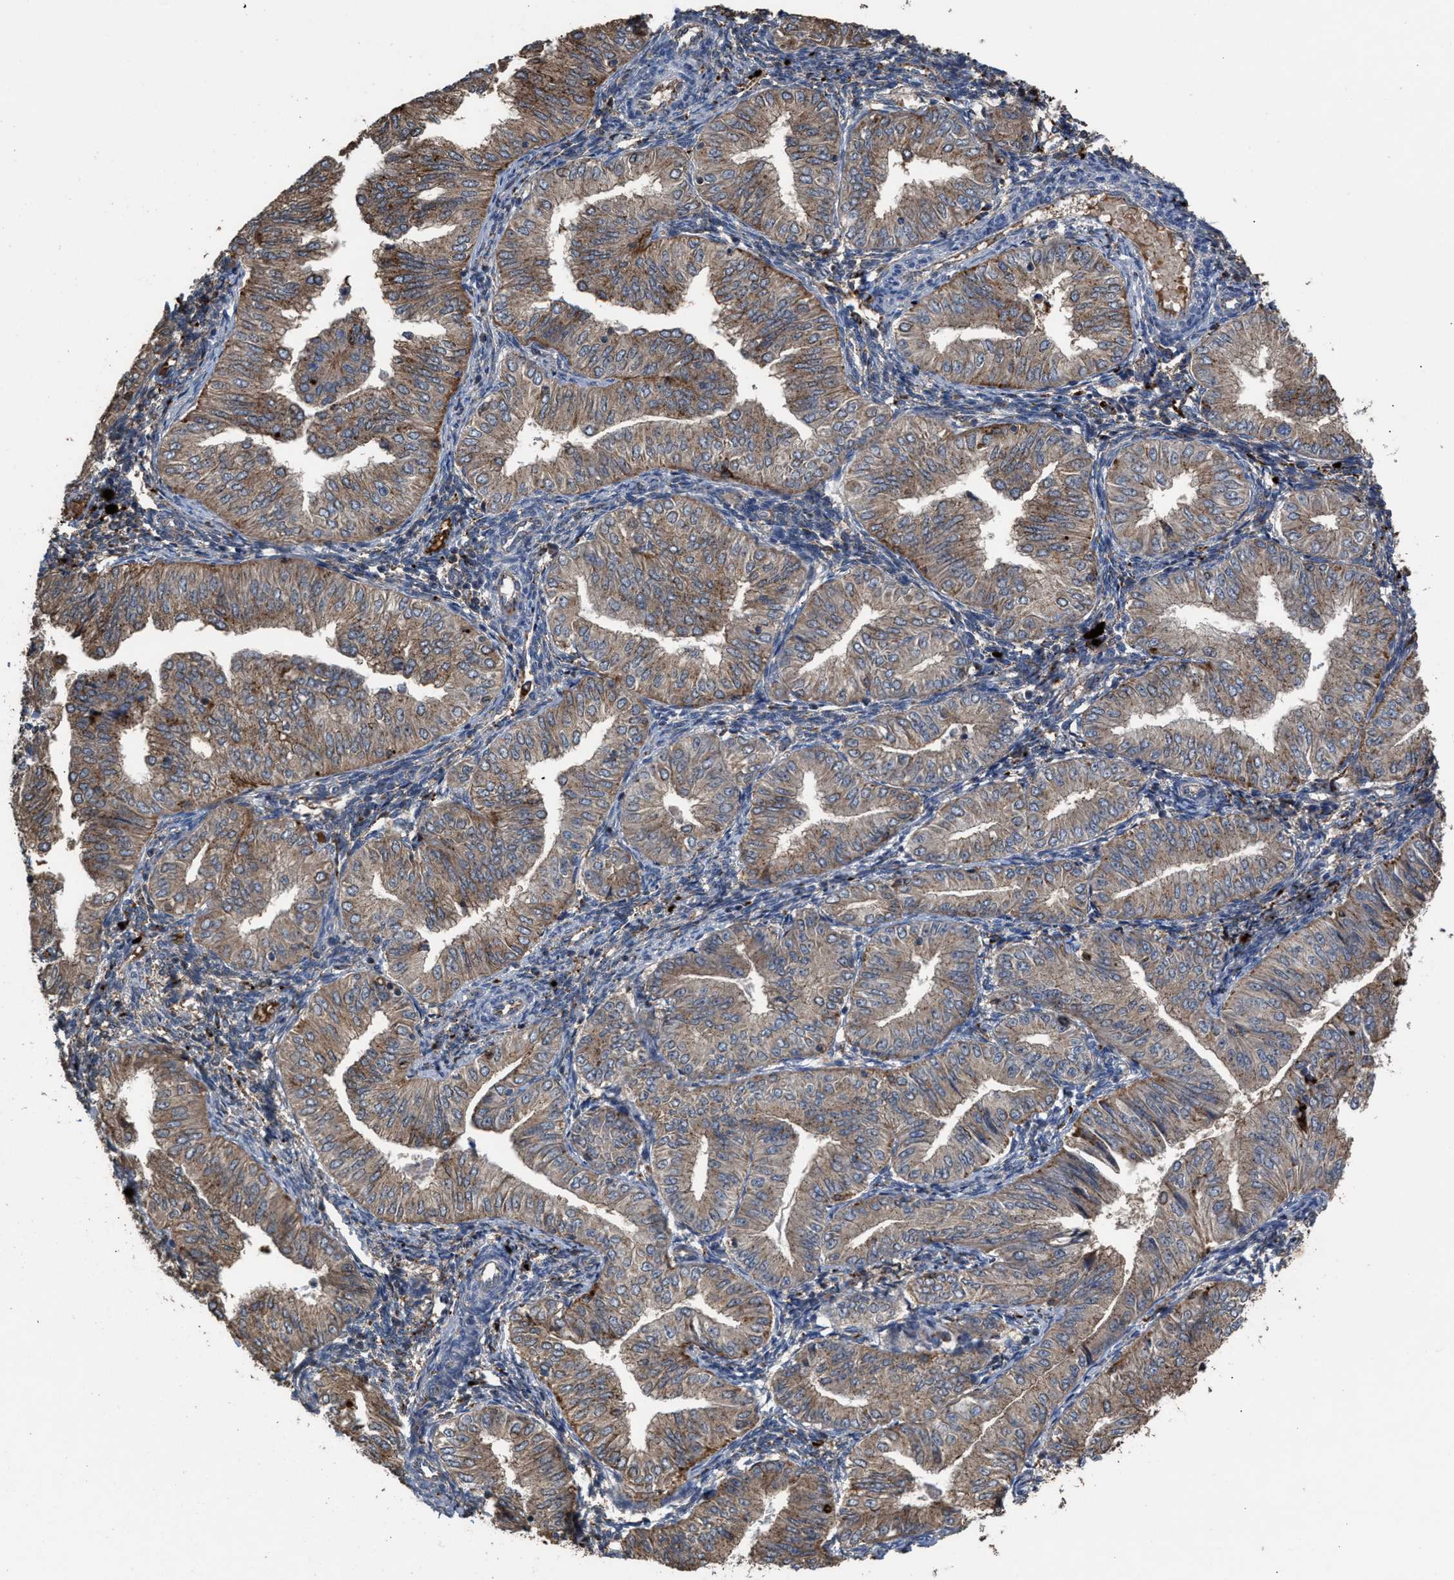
{"staining": {"intensity": "moderate", "quantity": ">75%", "location": "cytoplasmic/membranous"}, "tissue": "endometrial cancer", "cell_type": "Tumor cells", "image_type": "cancer", "snomed": [{"axis": "morphology", "description": "Normal tissue, NOS"}, {"axis": "morphology", "description": "Adenocarcinoma, NOS"}, {"axis": "topography", "description": "Endometrium"}], "caption": "An IHC micrograph of tumor tissue is shown. Protein staining in brown labels moderate cytoplasmic/membranous positivity in adenocarcinoma (endometrial) within tumor cells.", "gene": "ELMO3", "patient": {"sex": "female", "age": 53}}